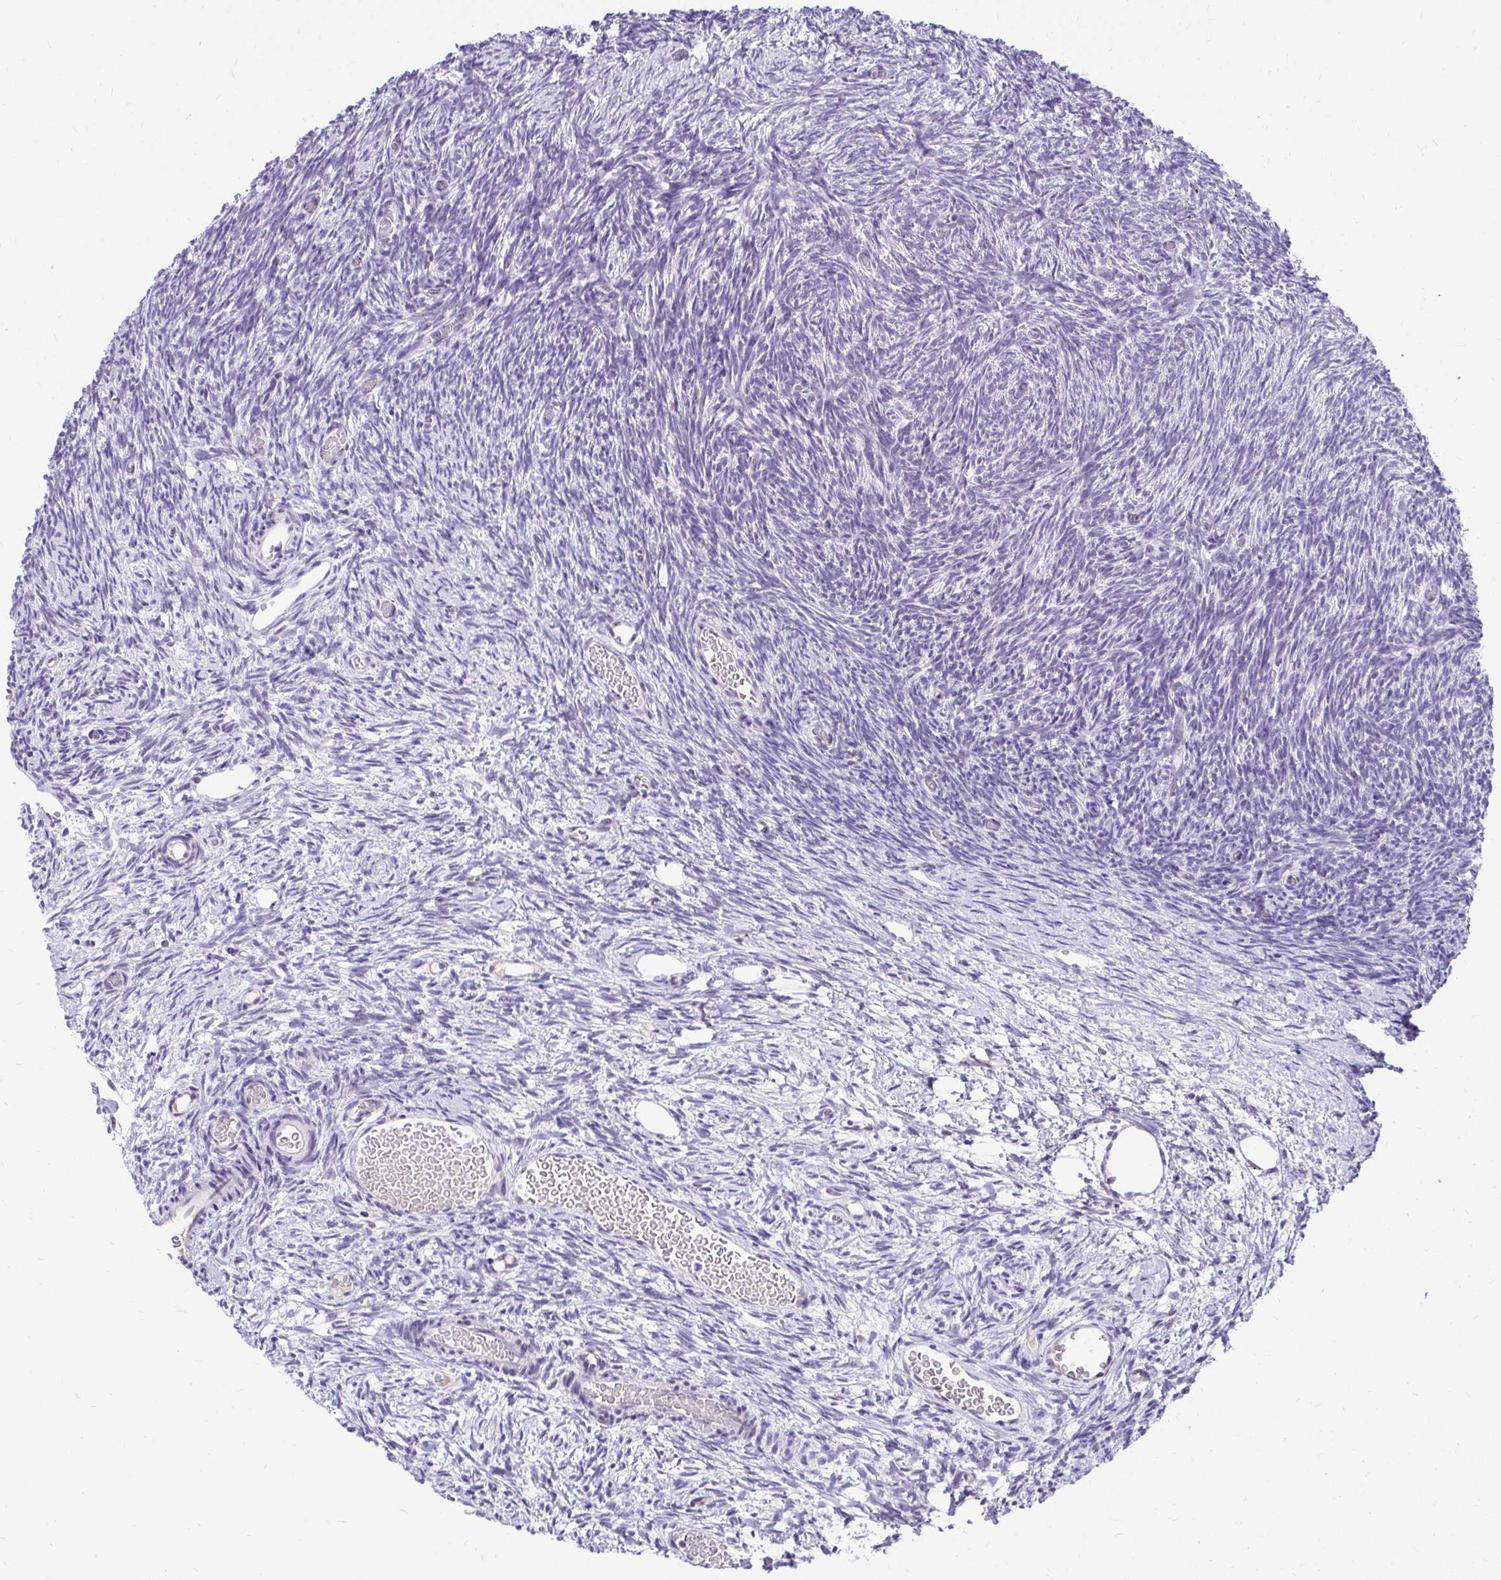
{"staining": {"intensity": "negative", "quantity": "none", "location": "none"}, "tissue": "ovary", "cell_type": "Ovarian stroma cells", "image_type": "normal", "snomed": [{"axis": "morphology", "description": "Normal tissue, NOS"}, {"axis": "topography", "description": "Ovary"}], "caption": "High power microscopy image of an immunohistochemistry (IHC) micrograph of benign ovary, revealing no significant expression in ovarian stroma cells. (Brightfield microscopy of DAB (3,3'-diaminobenzidine) immunohistochemistry at high magnification).", "gene": "NIFK", "patient": {"sex": "female", "age": 39}}